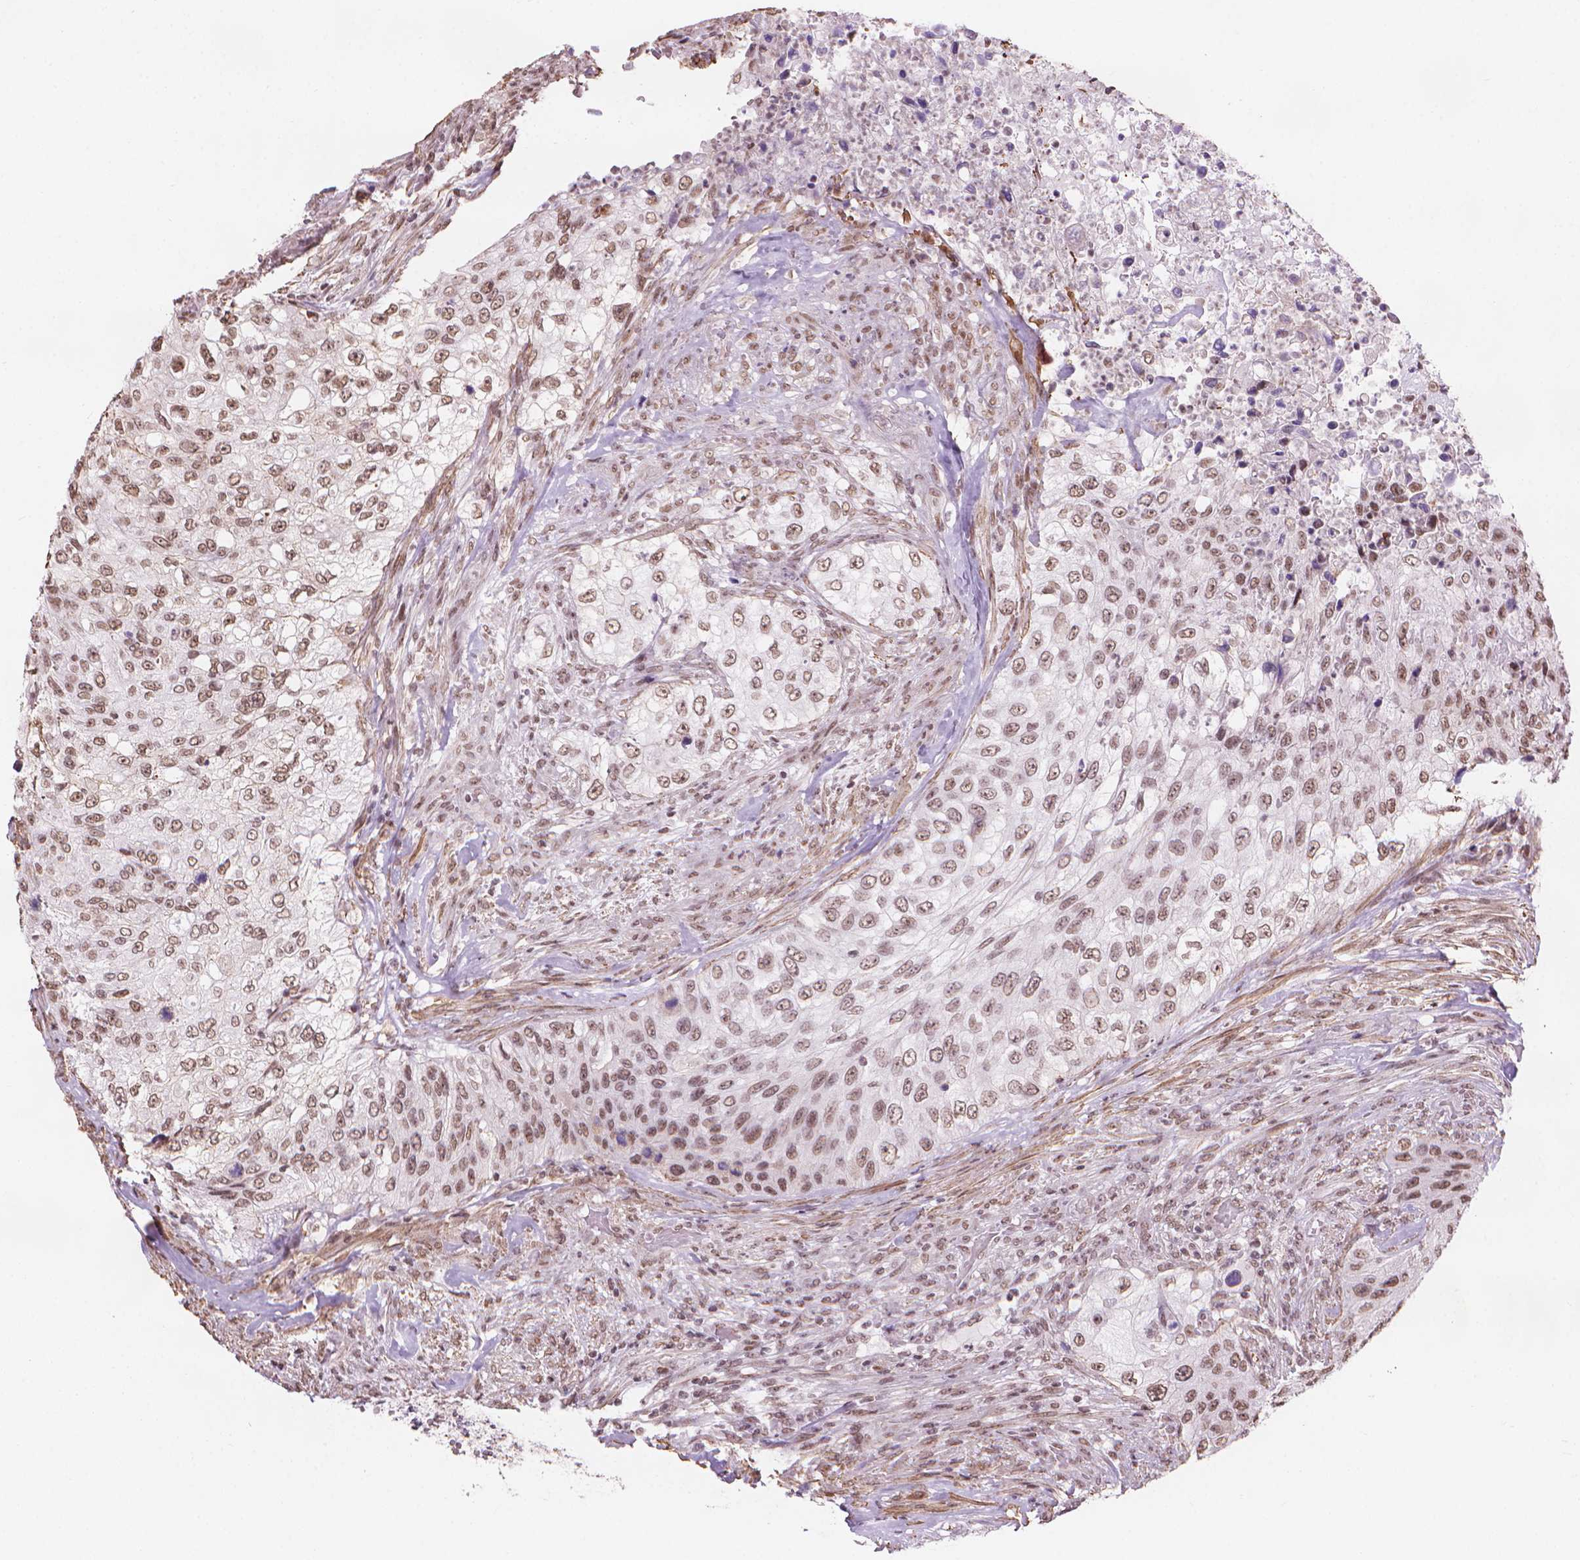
{"staining": {"intensity": "moderate", "quantity": ">75%", "location": "nuclear"}, "tissue": "urothelial cancer", "cell_type": "Tumor cells", "image_type": "cancer", "snomed": [{"axis": "morphology", "description": "Urothelial carcinoma, High grade"}, {"axis": "topography", "description": "Urinary bladder"}], "caption": "Immunohistochemical staining of high-grade urothelial carcinoma displays medium levels of moderate nuclear expression in approximately >75% of tumor cells.", "gene": "HOXD4", "patient": {"sex": "female", "age": 60}}